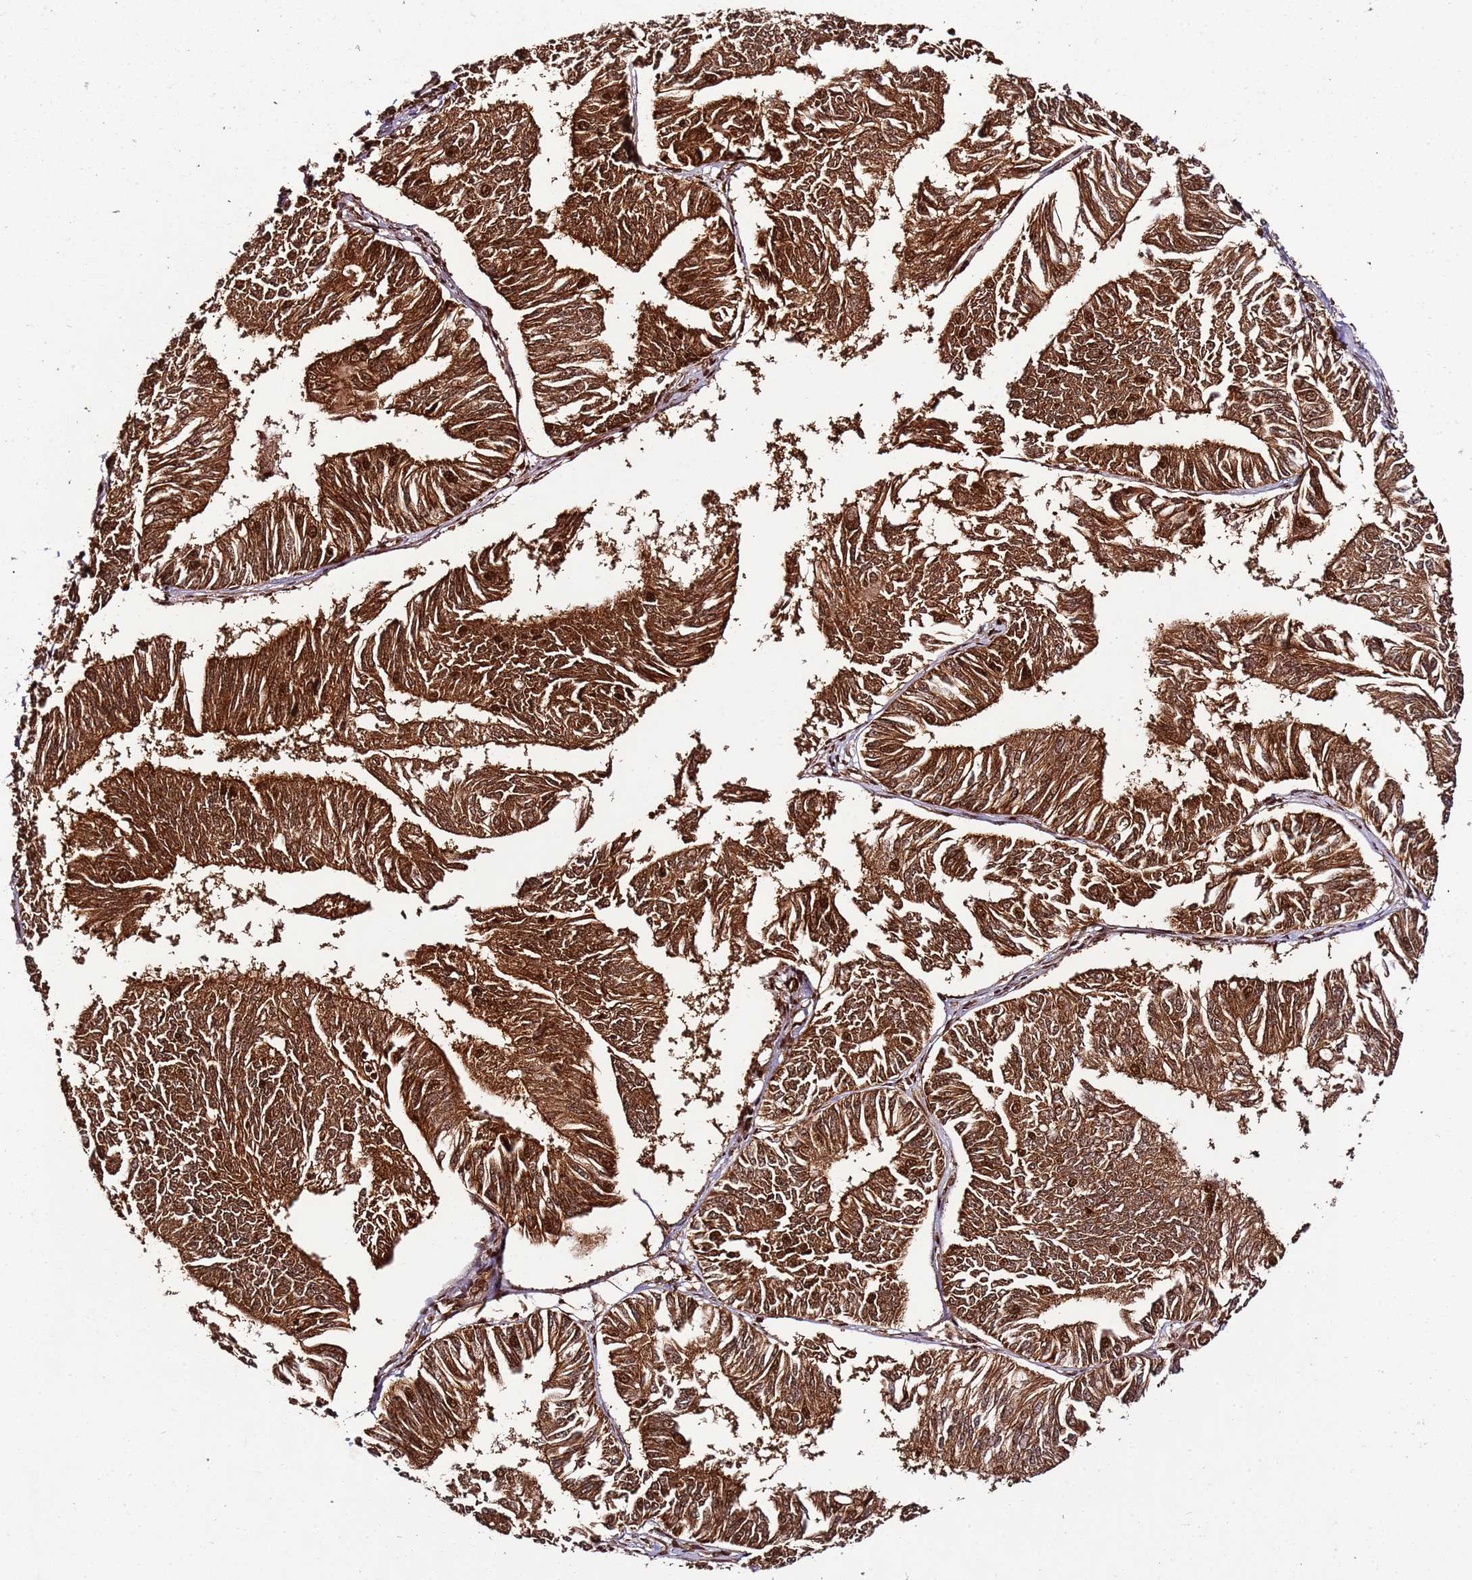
{"staining": {"intensity": "strong", "quantity": ">75%", "location": "cytoplasmic/membranous,nuclear"}, "tissue": "endometrial cancer", "cell_type": "Tumor cells", "image_type": "cancer", "snomed": [{"axis": "morphology", "description": "Adenocarcinoma, NOS"}, {"axis": "topography", "description": "Endometrium"}], "caption": "Endometrial cancer stained with a protein marker shows strong staining in tumor cells.", "gene": "XRN2", "patient": {"sex": "female", "age": 58}}